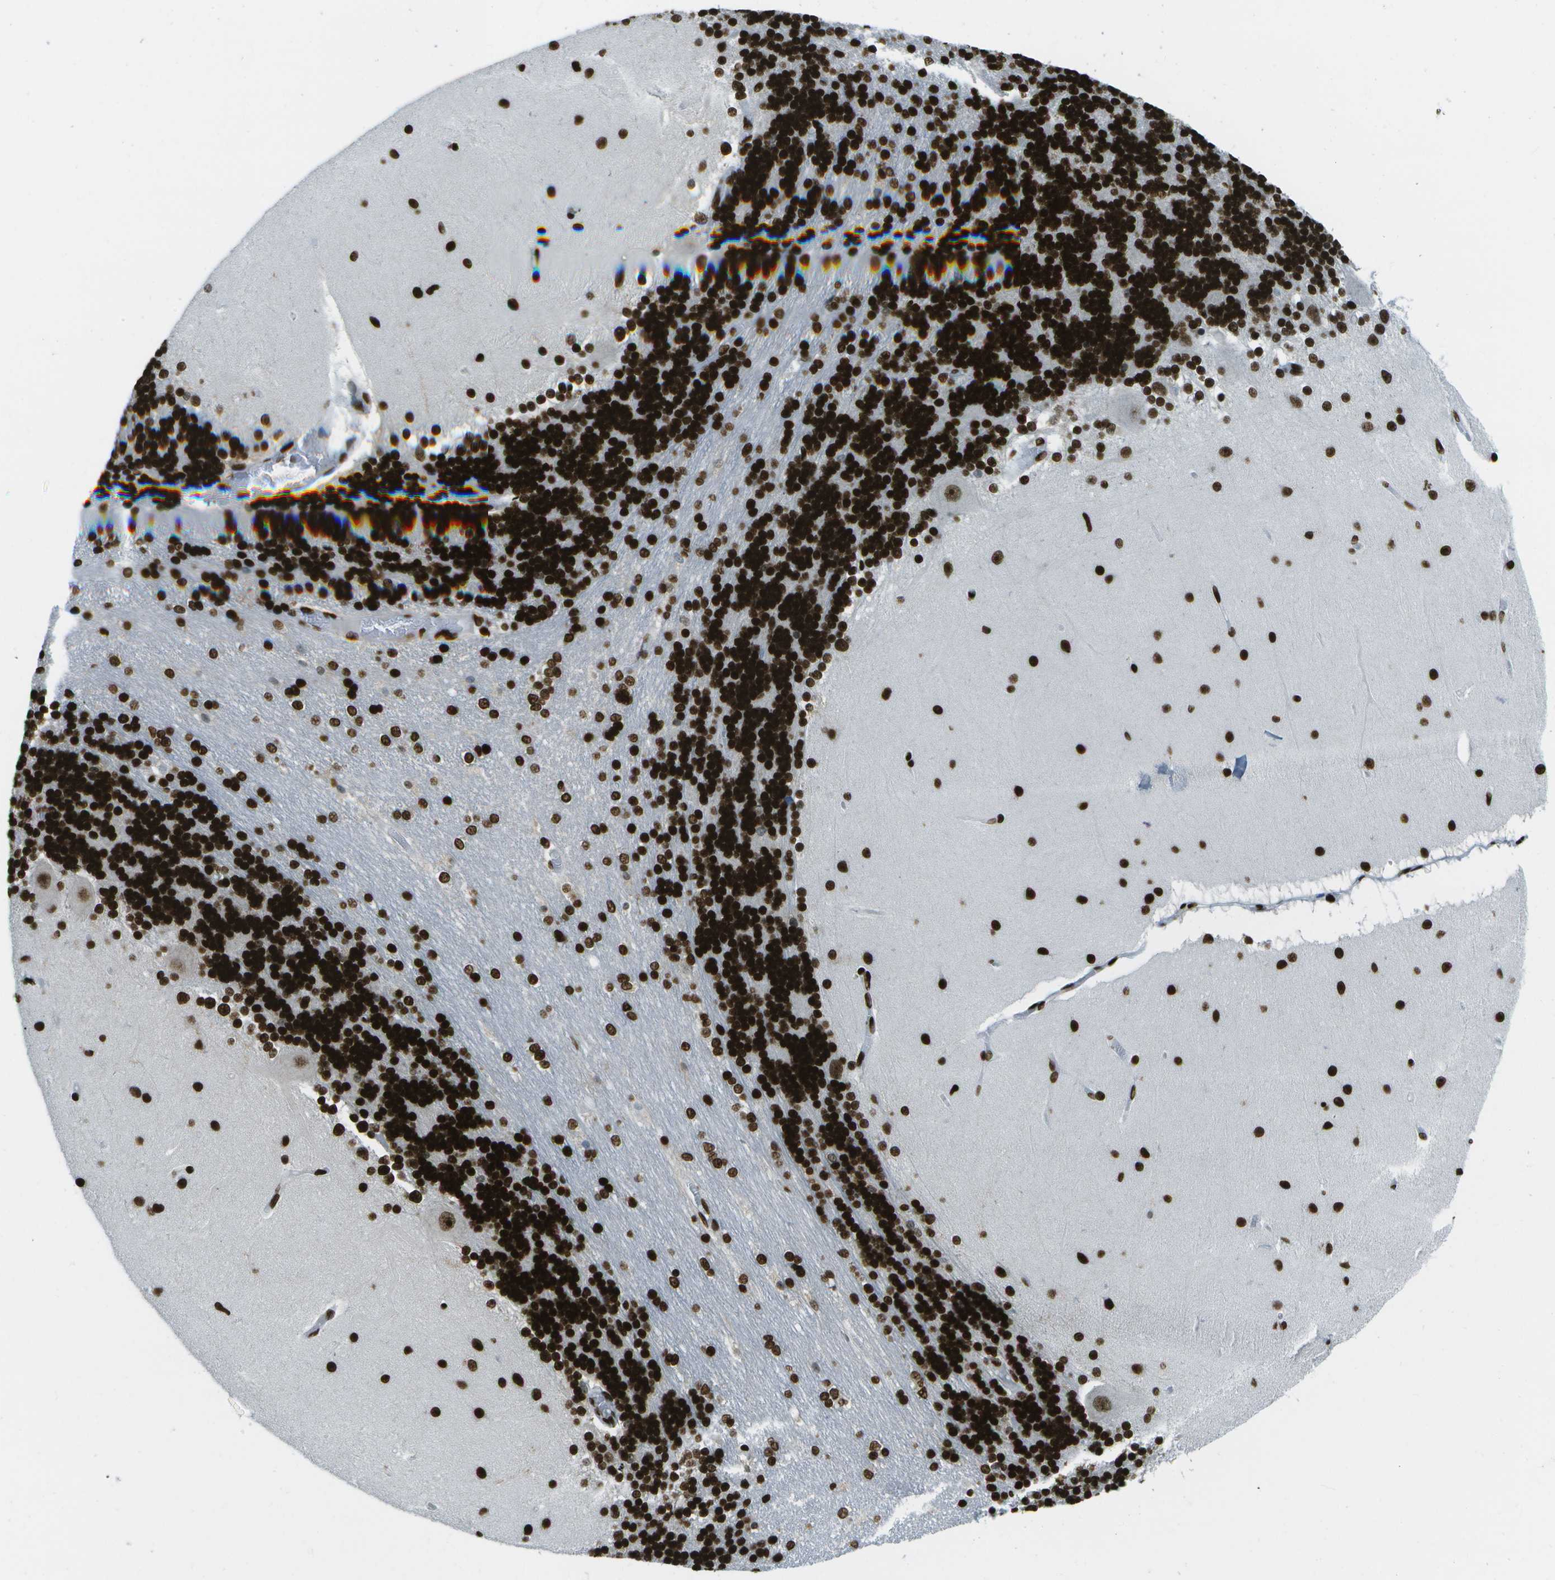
{"staining": {"intensity": "strong", "quantity": ">75%", "location": "nuclear"}, "tissue": "cerebellum", "cell_type": "Cells in granular layer", "image_type": "normal", "snomed": [{"axis": "morphology", "description": "Normal tissue, NOS"}, {"axis": "topography", "description": "Cerebellum"}], "caption": "Protein staining of benign cerebellum reveals strong nuclear positivity in about >75% of cells in granular layer. The staining is performed using DAB brown chromogen to label protein expression. The nuclei are counter-stained blue using hematoxylin.", "gene": "GLYR1", "patient": {"sex": "female", "age": 54}}